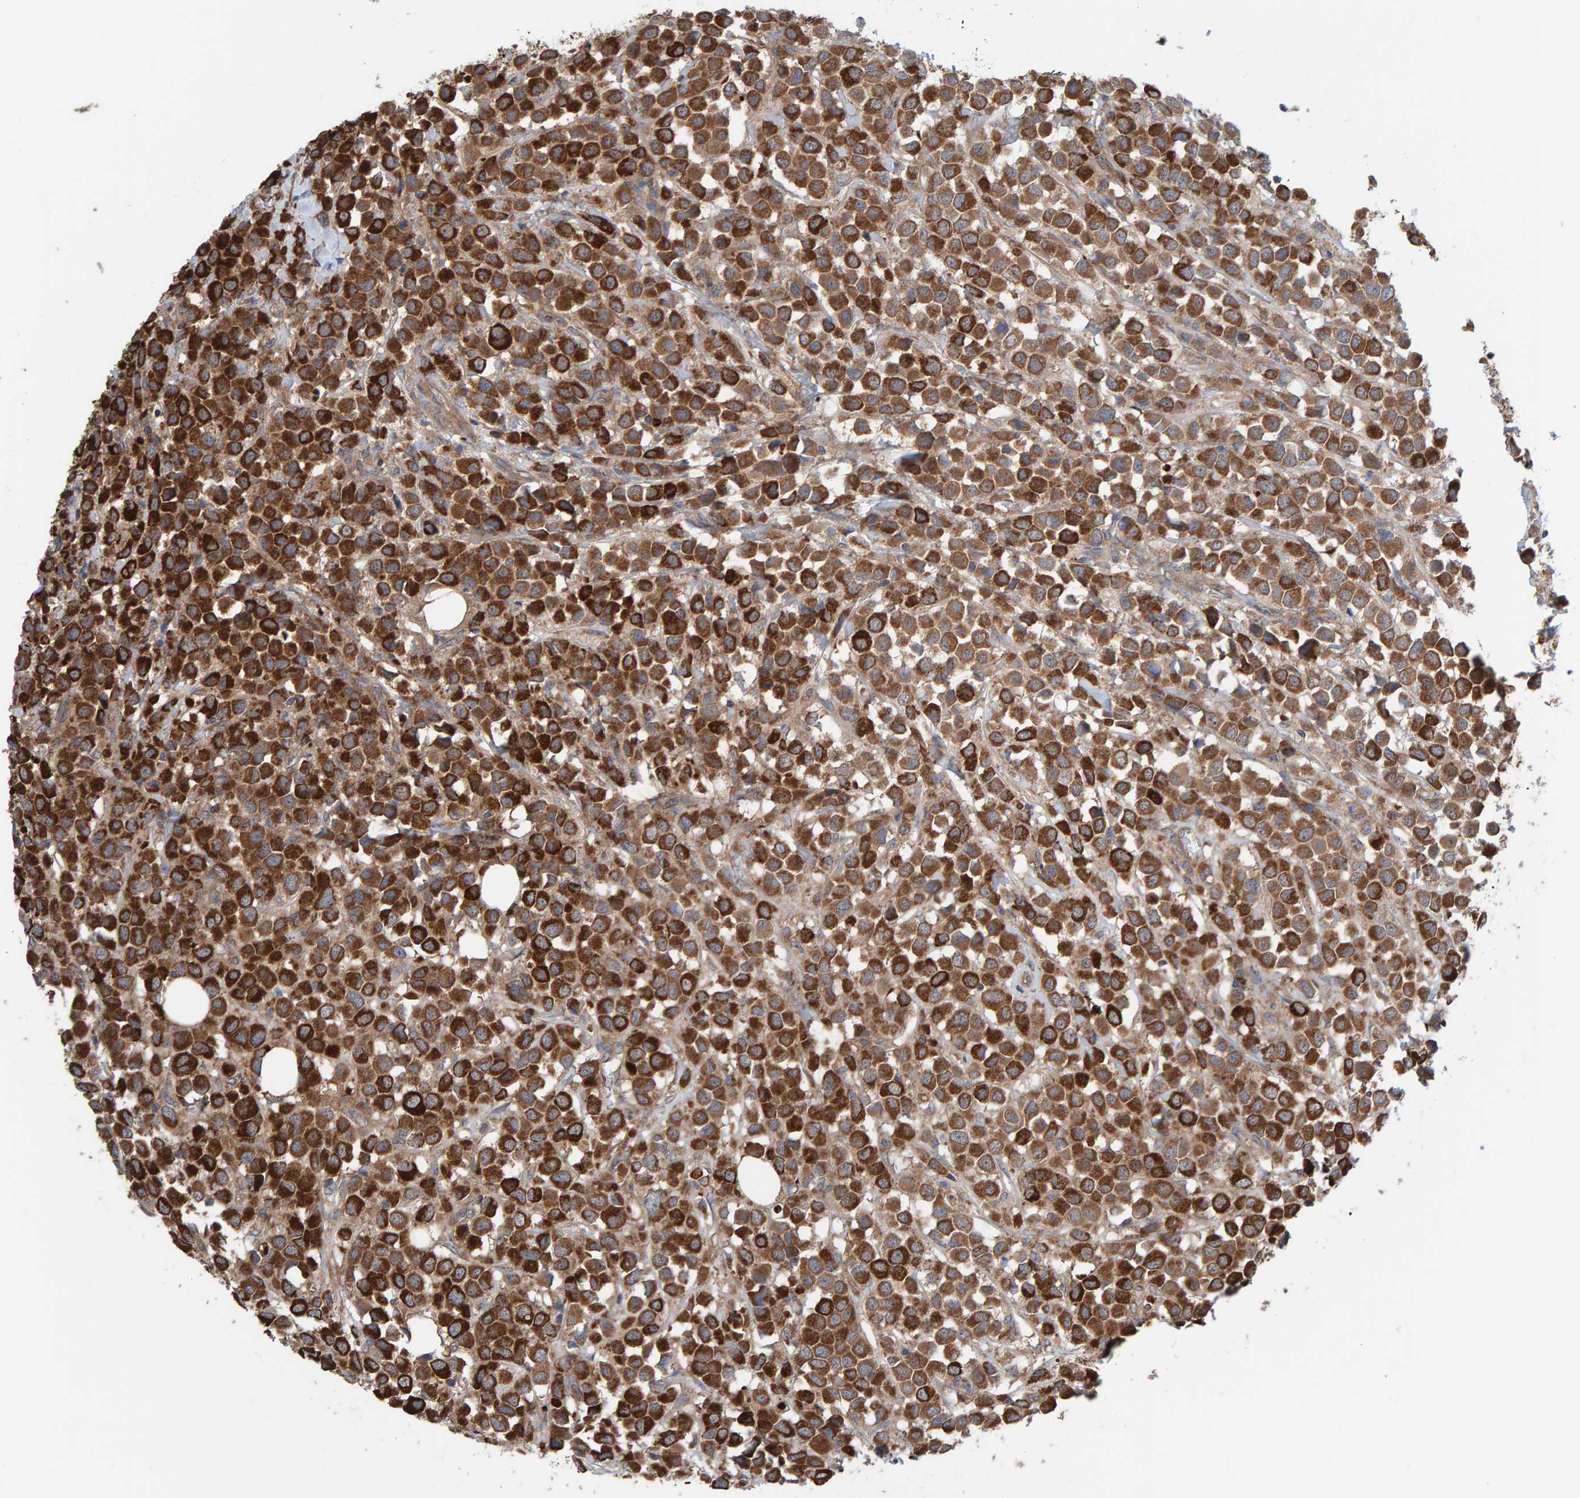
{"staining": {"intensity": "strong", "quantity": ">75%", "location": "cytoplasmic/membranous"}, "tissue": "breast cancer", "cell_type": "Tumor cells", "image_type": "cancer", "snomed": [{"axis": "morphology", "description": "Duct carcinoma"}, {"axis": "topography", "description": "Breast"}], "caption": "Breast cancer (invasive ductal carcinoma) stained for a protein (brown) displays strong cytoplasmic/membranous positive positivity in approximately >75% of tumor cells.", "gene": "LRSAM1", "patient": {"sex": "female", "age": 61}}